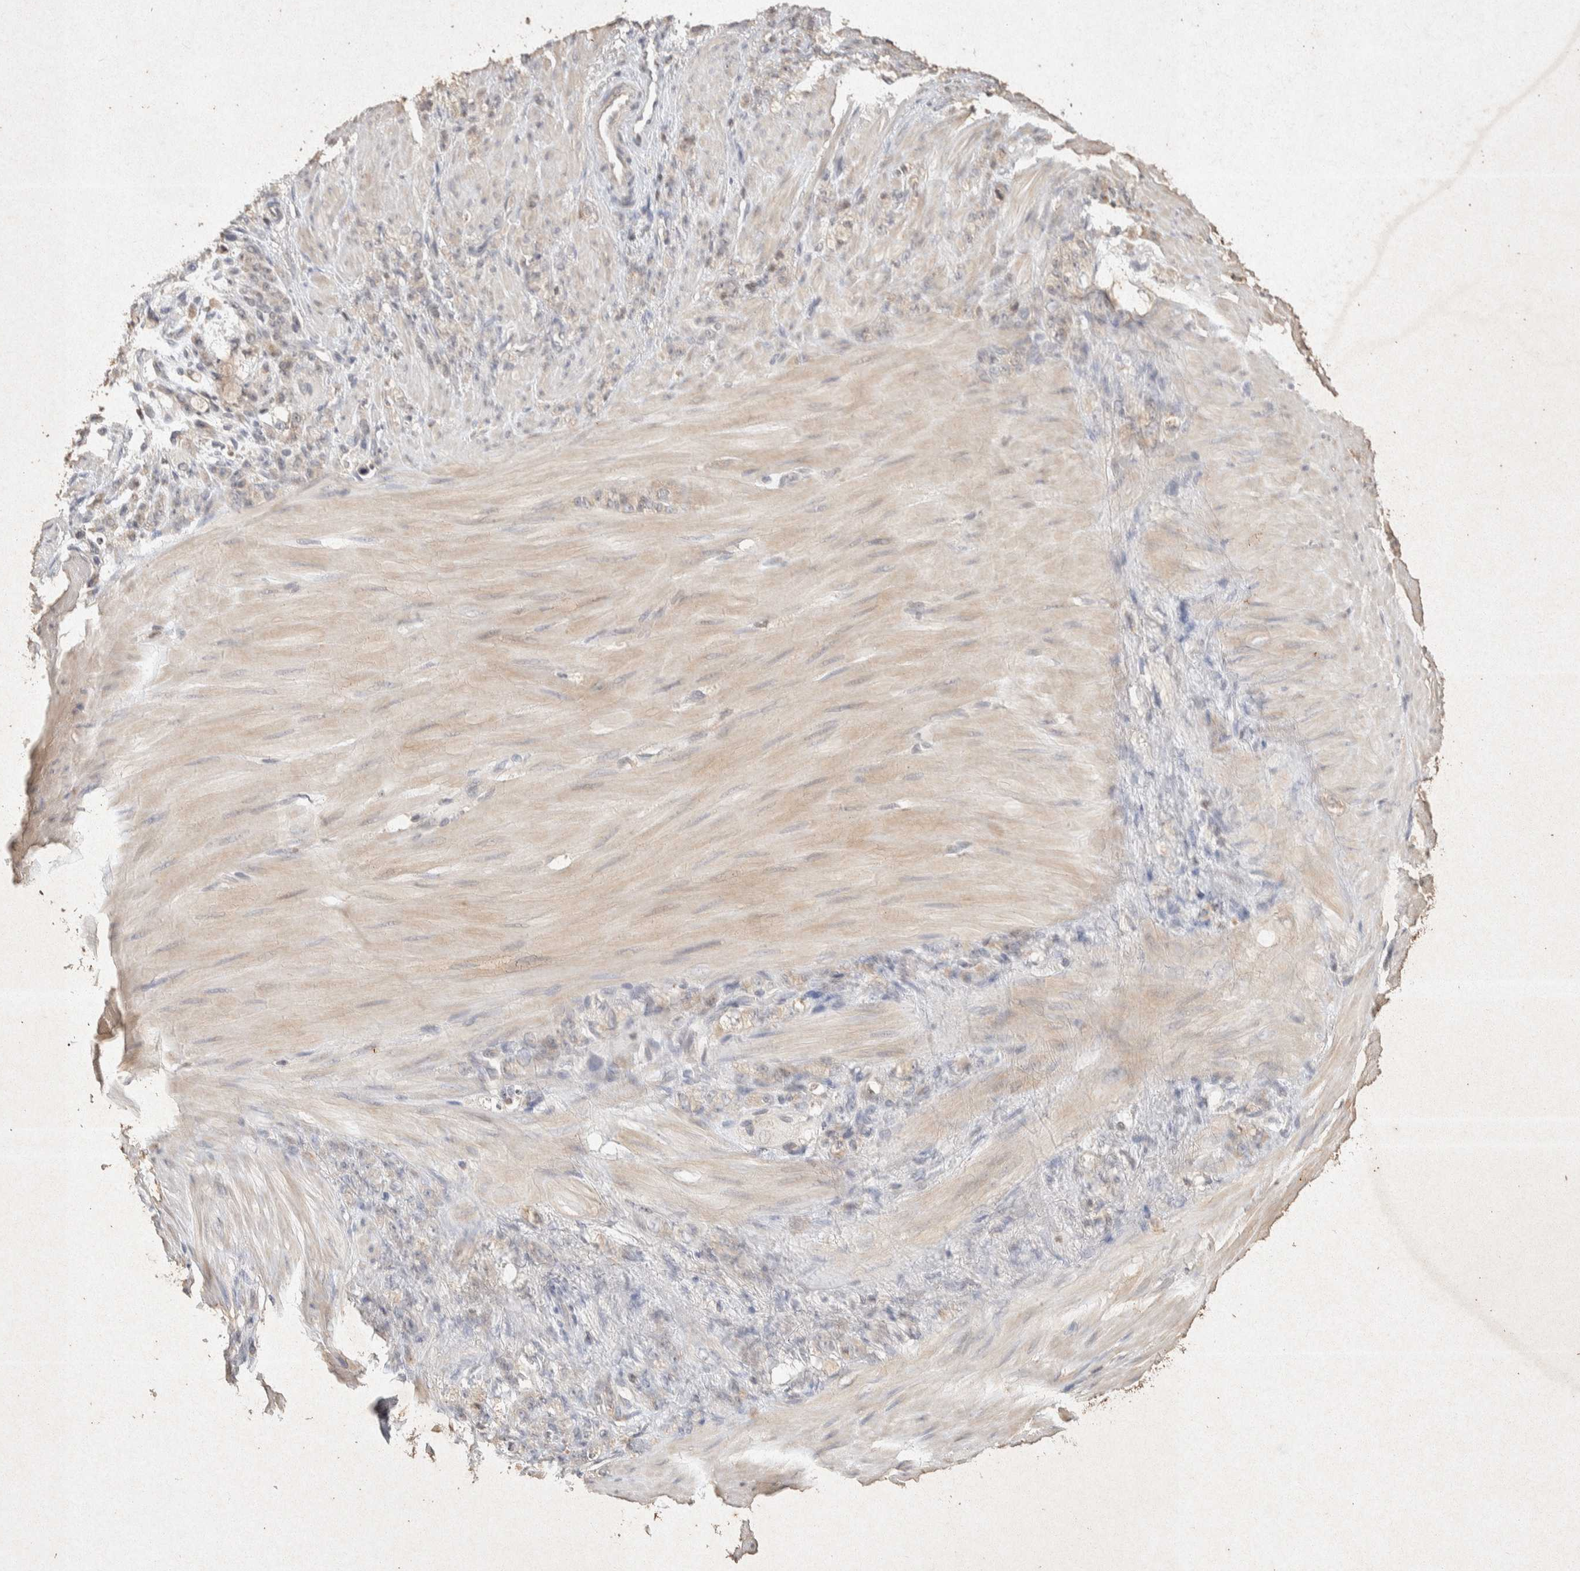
{"staining": {"intensity": "negative", "quantity": "none", "location": "none"}, "tissue": "stomach cancer", "cell_type": "Tumor cells", "image_type": "cancer", "snomed": [{"axis": "morphology", "description": "Adenocarcinoma, NOS"}, {"axis": "topography", "description": "Stomach"}], "caption": "The image exhibits no staining of tumor cells in stomach cancer.", "gene": "RAC2", "patient": {"sex": "male", "age": 82}}